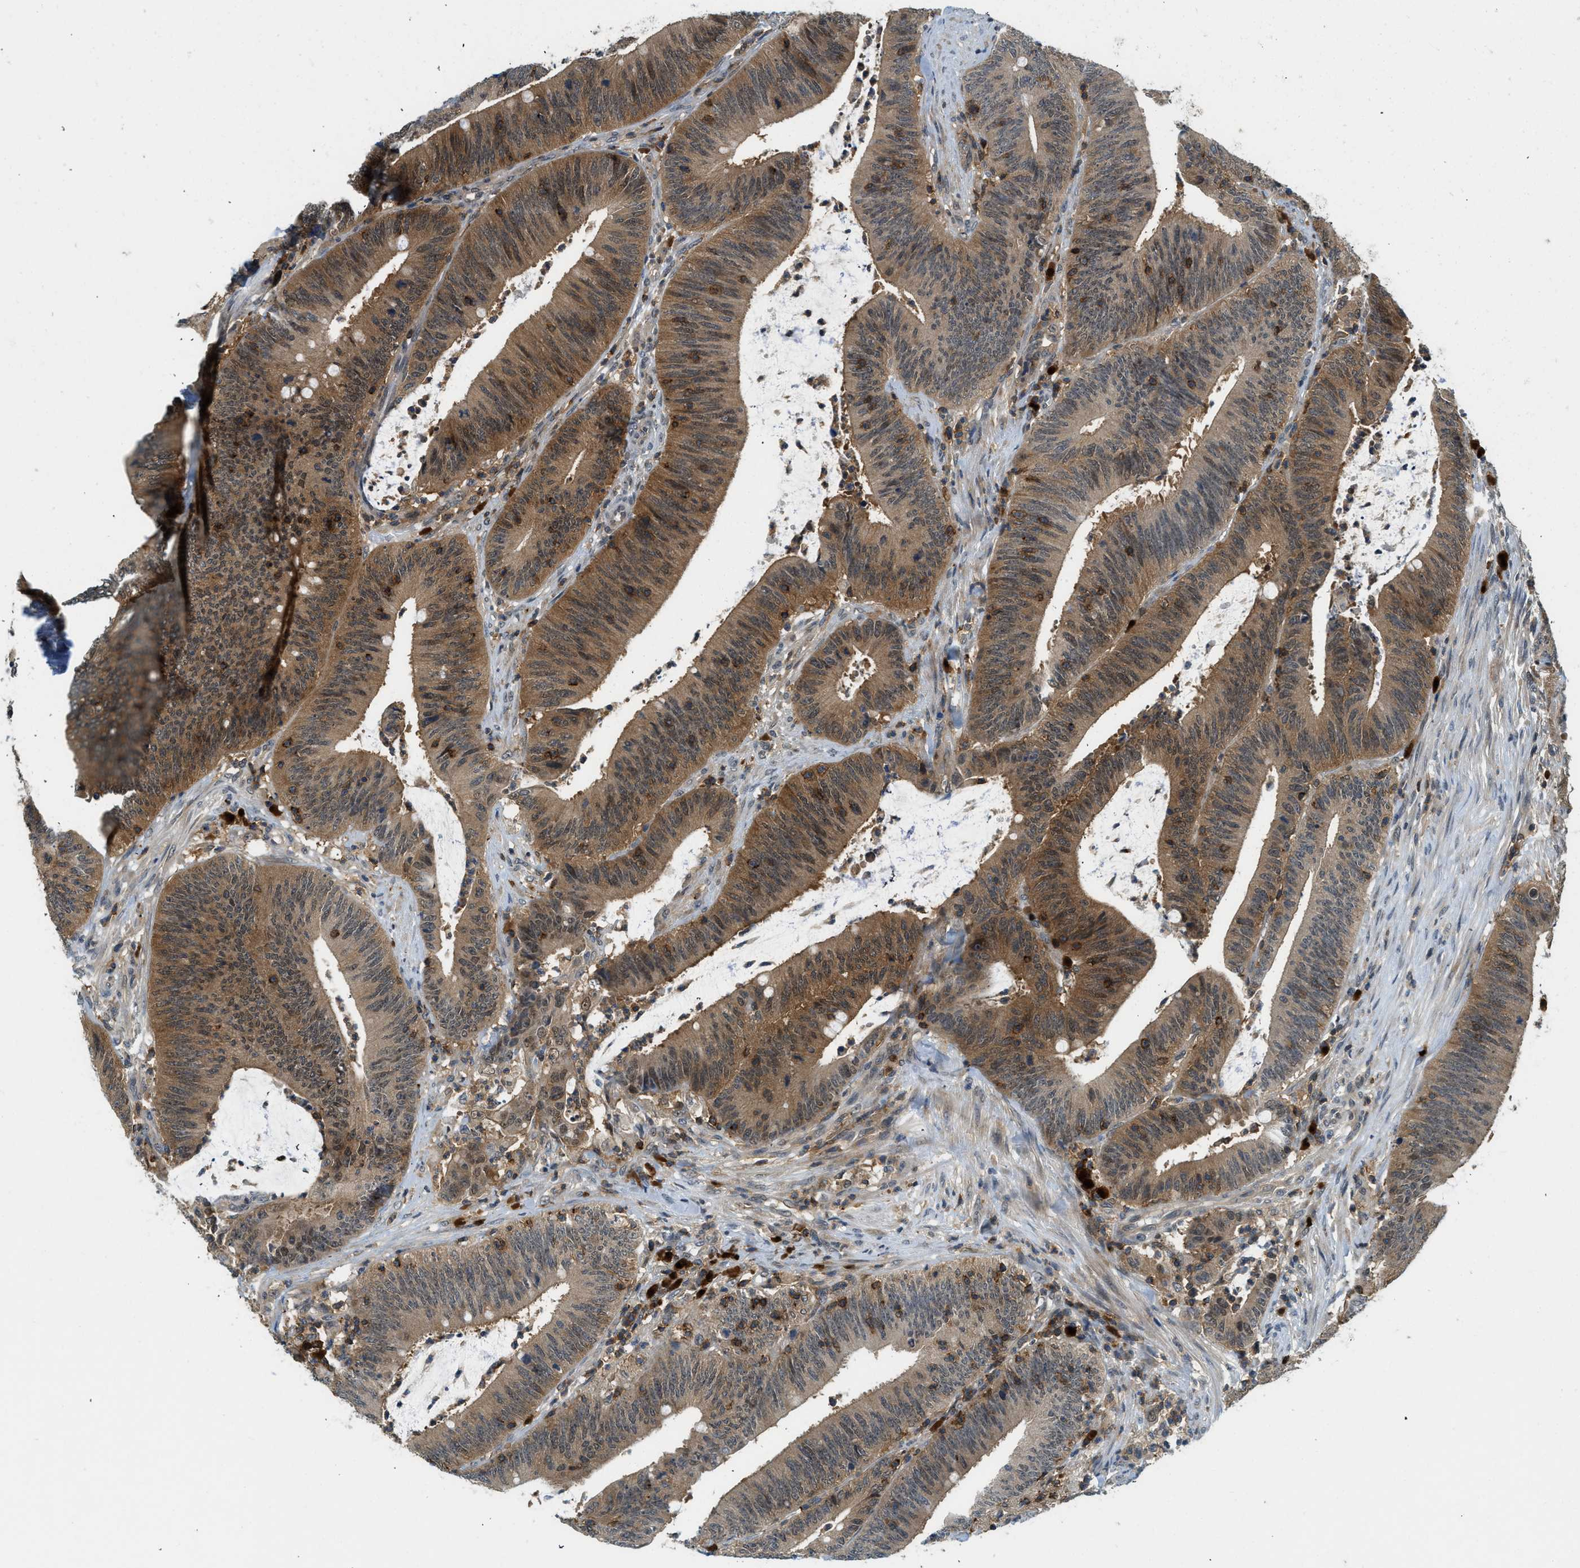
{"staining": {"intensity": "moderate", "quantity": ">75%", "location": "cytoplasmic/membranous,nuclear"}, "tissue": "colorectal cancer", "cell_type": "Tumor cells", "image_type": "cancer", "snomed": [{"axis": "morphology", "description": "Normal tissue, NOS"}, {"axis": "morphology", "description": "Adenocarcinoma, NOS"}, {"axis": "topography", "description": "Rectum"}], "caption": "An image of colorectal adenocarcinoma stained for a protein reveals moderate cytoplasmic/membranous and nuclear brown staining in tumor cells. Immunohistochemistry (ihc) stains the protein of interest in brown and the nuclei are stained blue.", "gene": "GMPPB", "patient": {"sex": "female", "age": 66}}